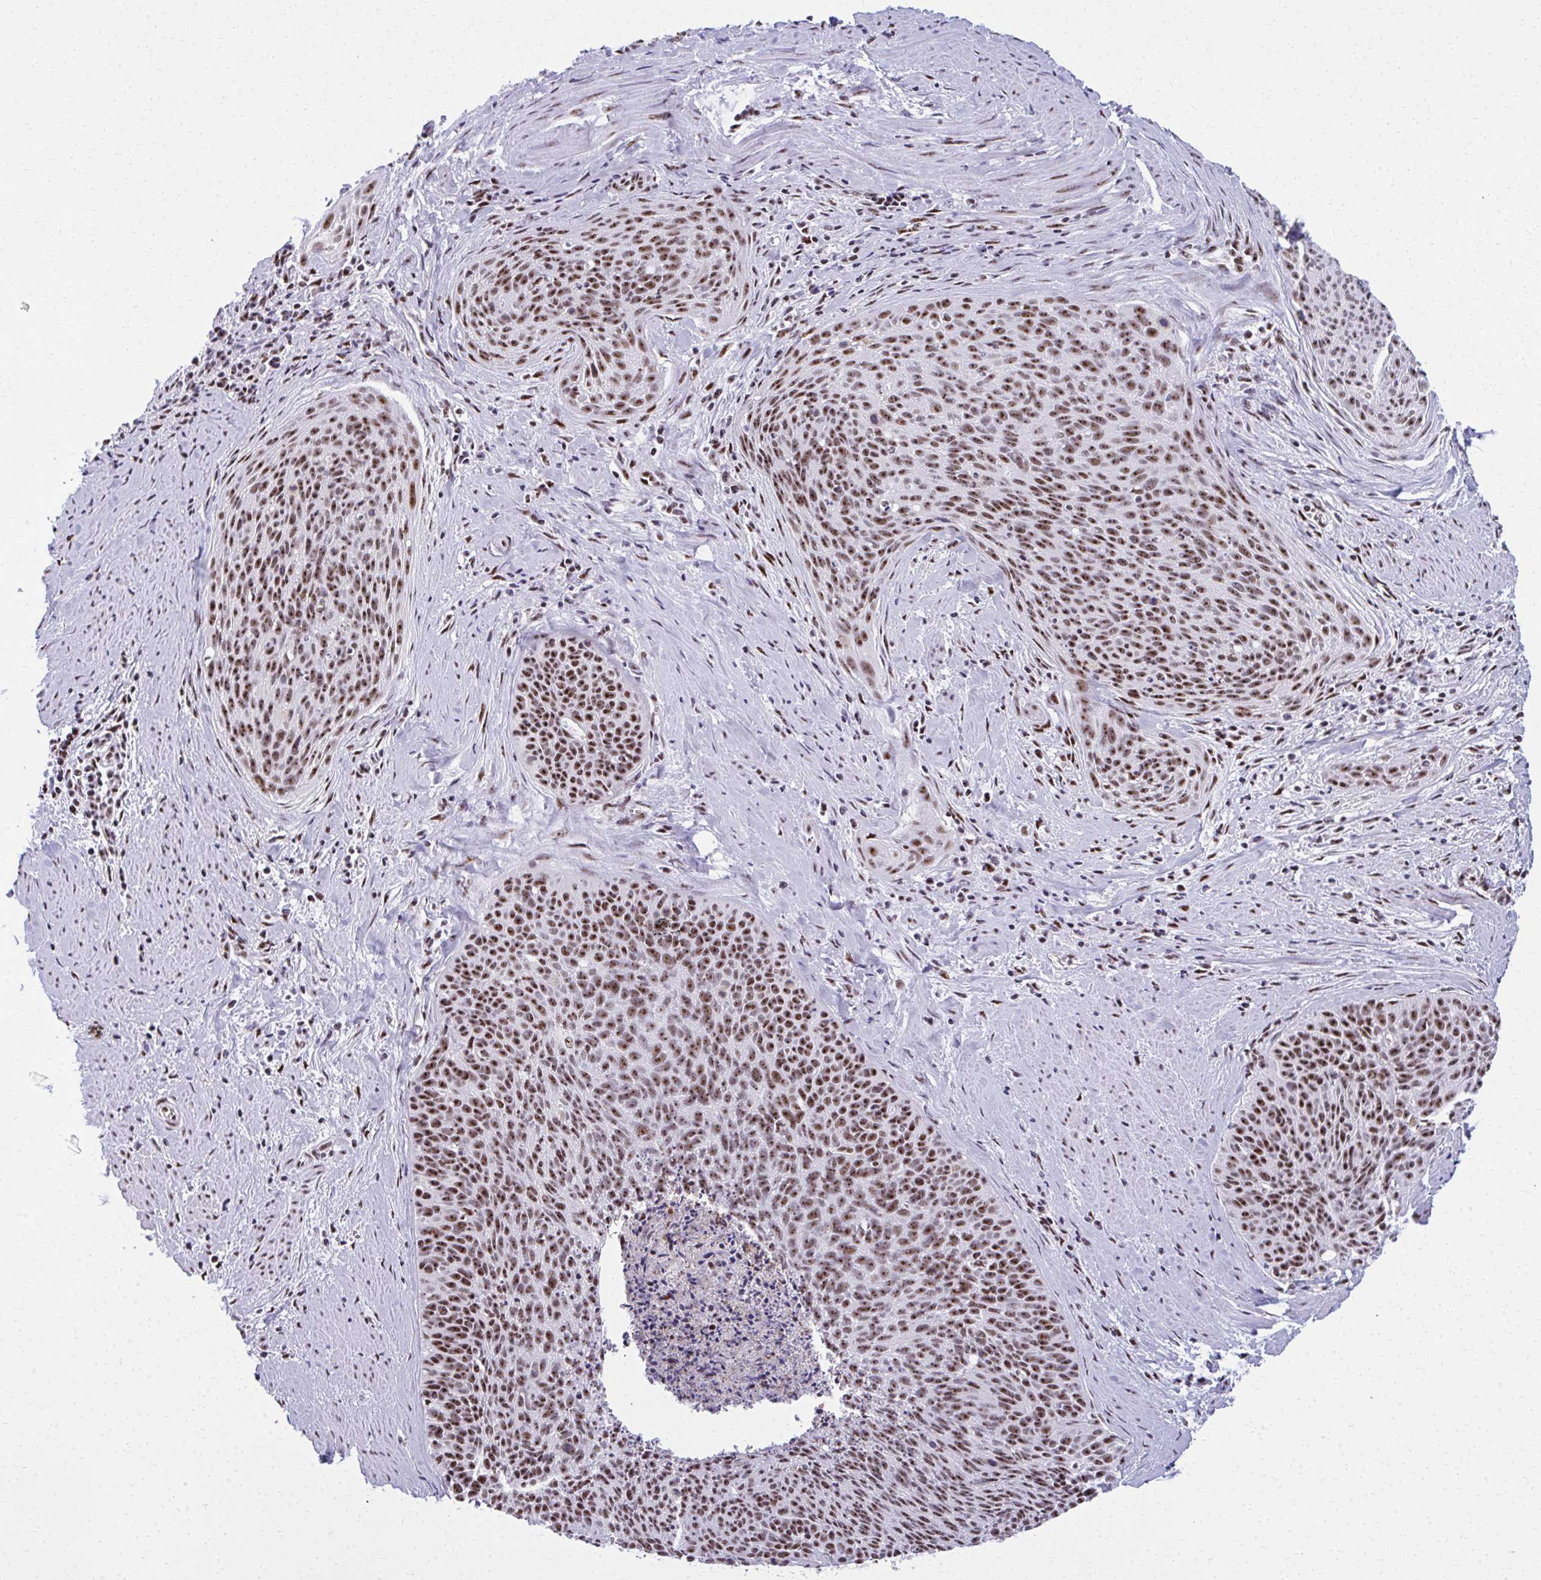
{"staining": {"intensity": "strong", "quantity": ">75%", "location": "nuclear"}, "tissue": "cervical cancer", "cell_type": "Tumor cells", "image_type": "cancer", "snomed": [{"axis": "morphology", "description": "Squamous cell carcinoma, NOS"}, {"axis": "topography", "description": "Cervix"}], "caption": "Squamous cell carcinoma (cervical) was stained to show a protein in brown. There is high levels of strong nuclear expression in approximately >75% of tumor cells. (Brightfield microscopy of DAB IHC at high magnification).", "gene": "PELP1", "patient": {"sex": "female", "age": 55}}